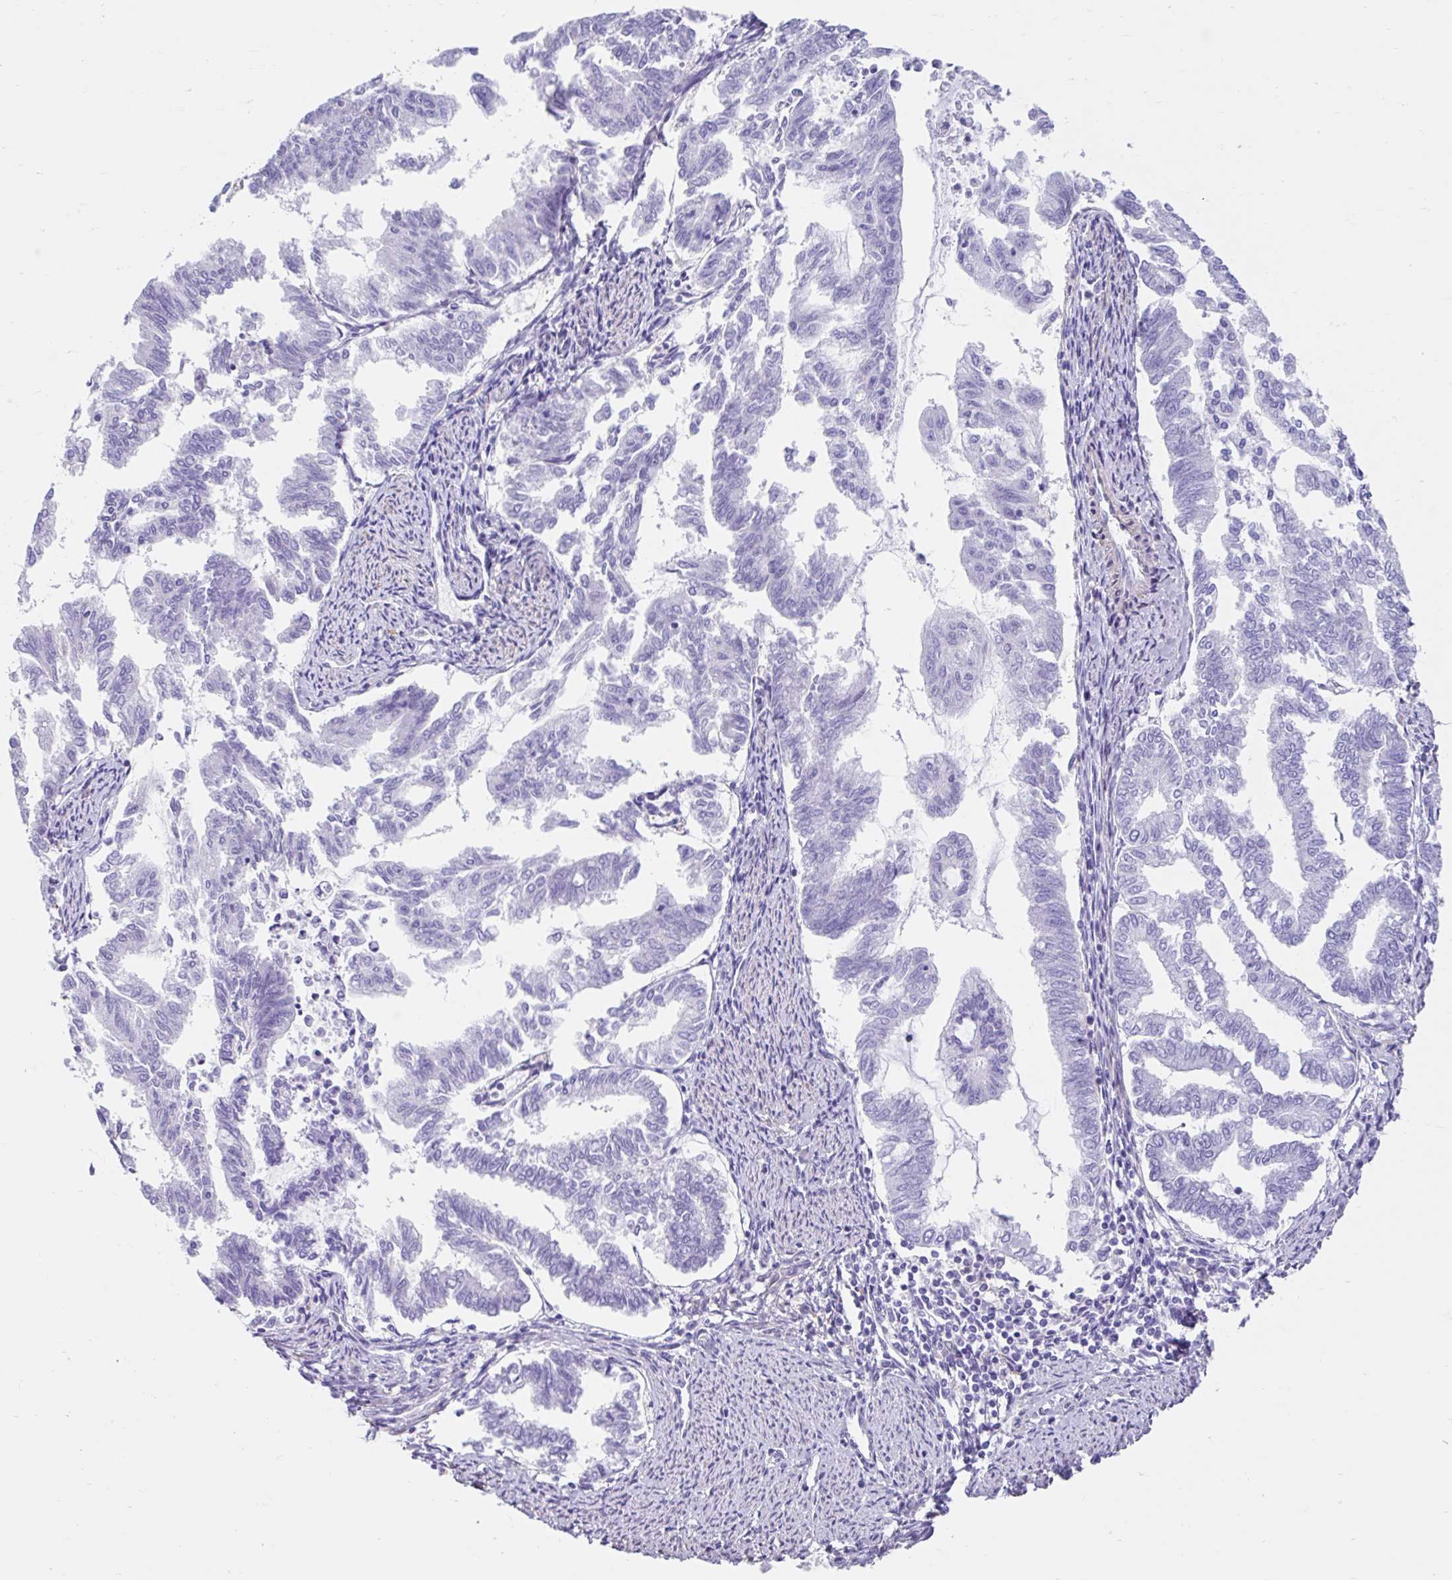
{"staining": {"intensity": "negative", "quantity": "none", "location": "none"}, "tissue": "endometrial cancer", "cell_type": "Tumor cells", "image_type": "cancer", "snomed": [{"axis": "morphology", "description": "Adenocarcinoma, NOS"}, {"axis": "topography", "description": "Endometrium"}], "caption": "This is an IHC photomicrograph of human endometrial adenocarcinoma. There is no positivity in tumor cells.", "gene": "DCAF17", "patient": {"sex": "female", "age": 79}}